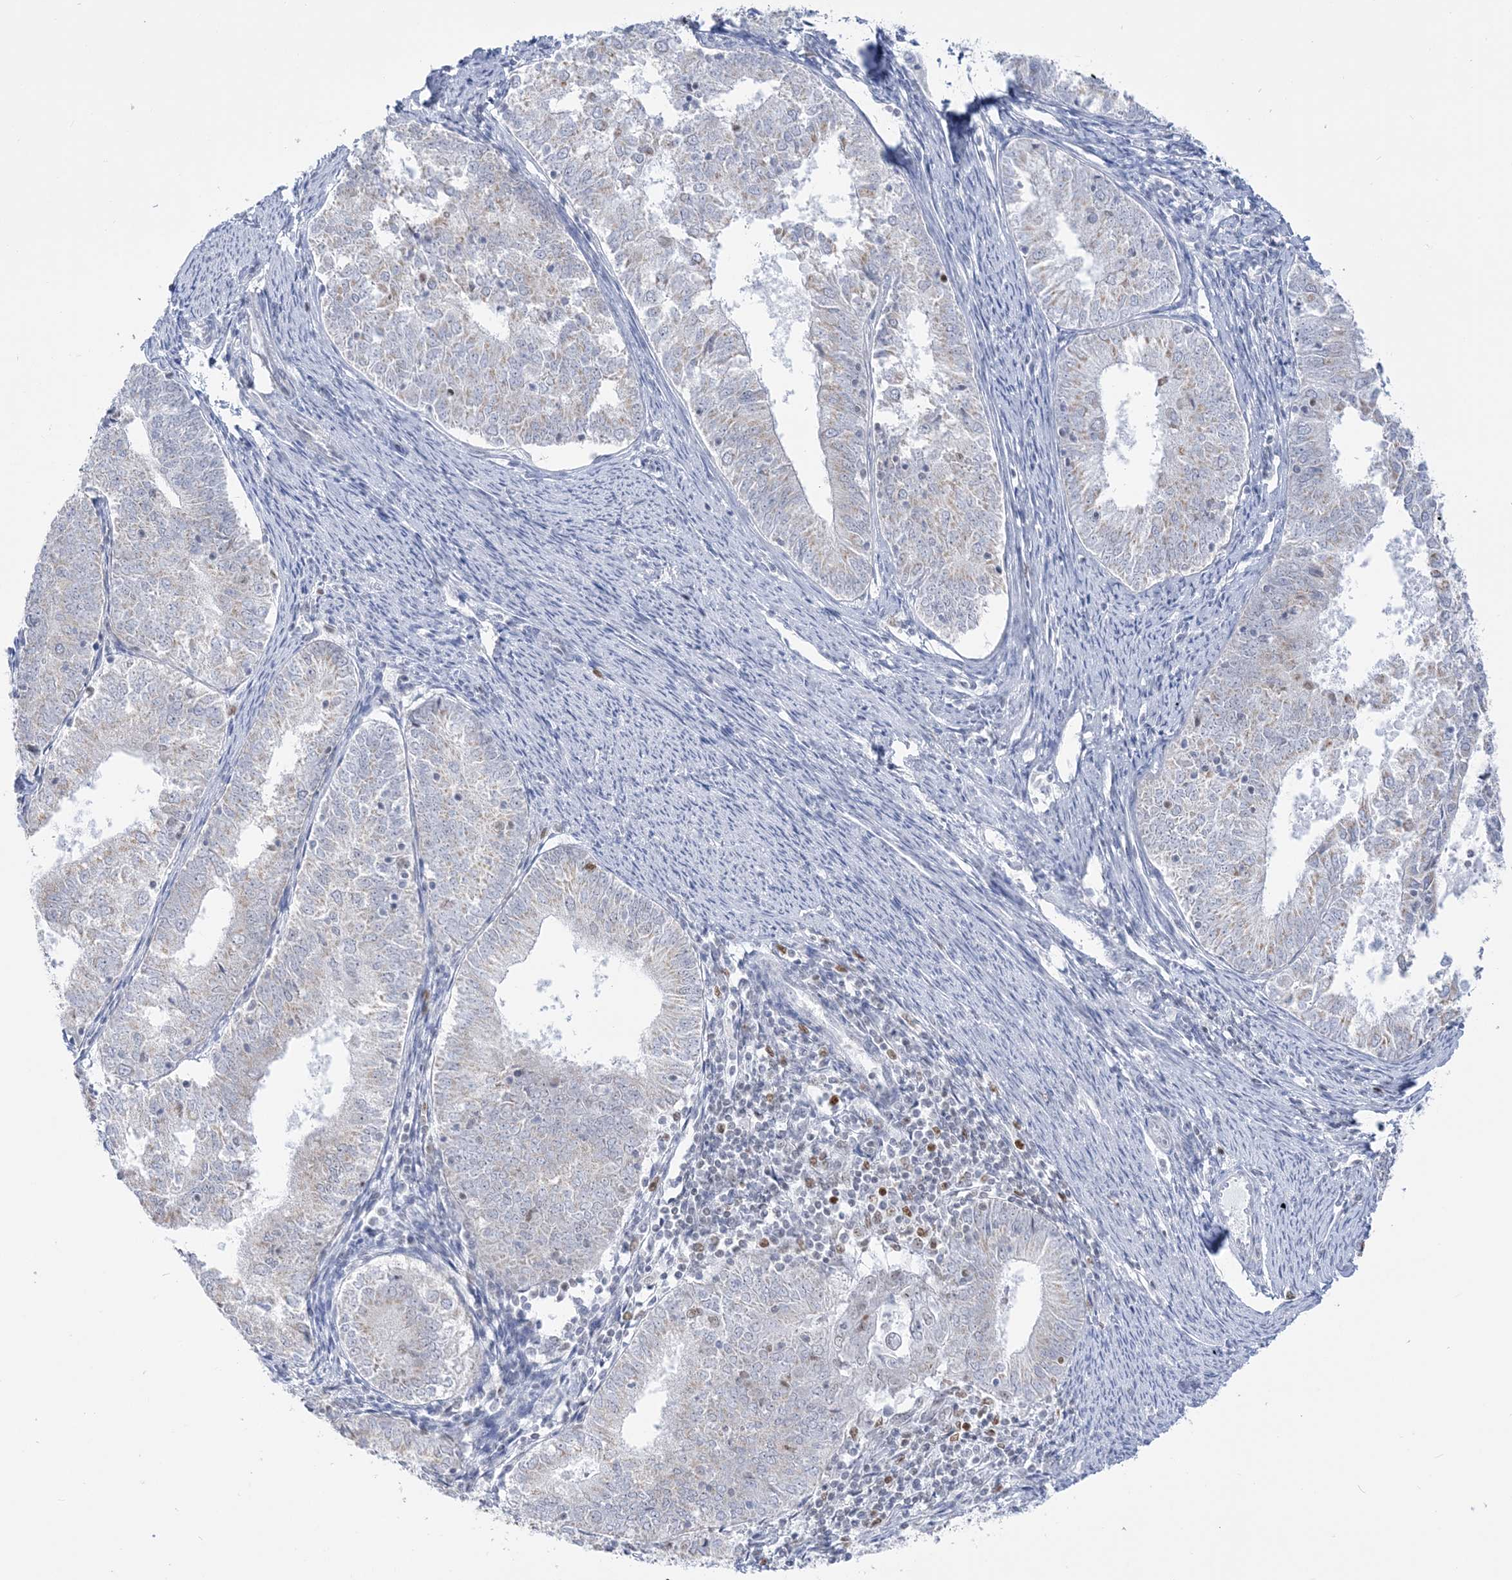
{"staining": {"intensity": "negative", "quantity": "none", "location": "none"}, "tissue": "endometrial cancer", "cell_type": "Tumor cells", "image_type": "cancer", "snomed": [{"axis": "morphology", "description": "Adenocarcinoma, NOS"}, {"axis": "topography", "description": "Endometrium"}], "caption": "There is no significant positivity in tumor cells of endometrial adenocarcinoma.", "gene": "DDX21", "patient": {"sex": "female", "age": 57}}